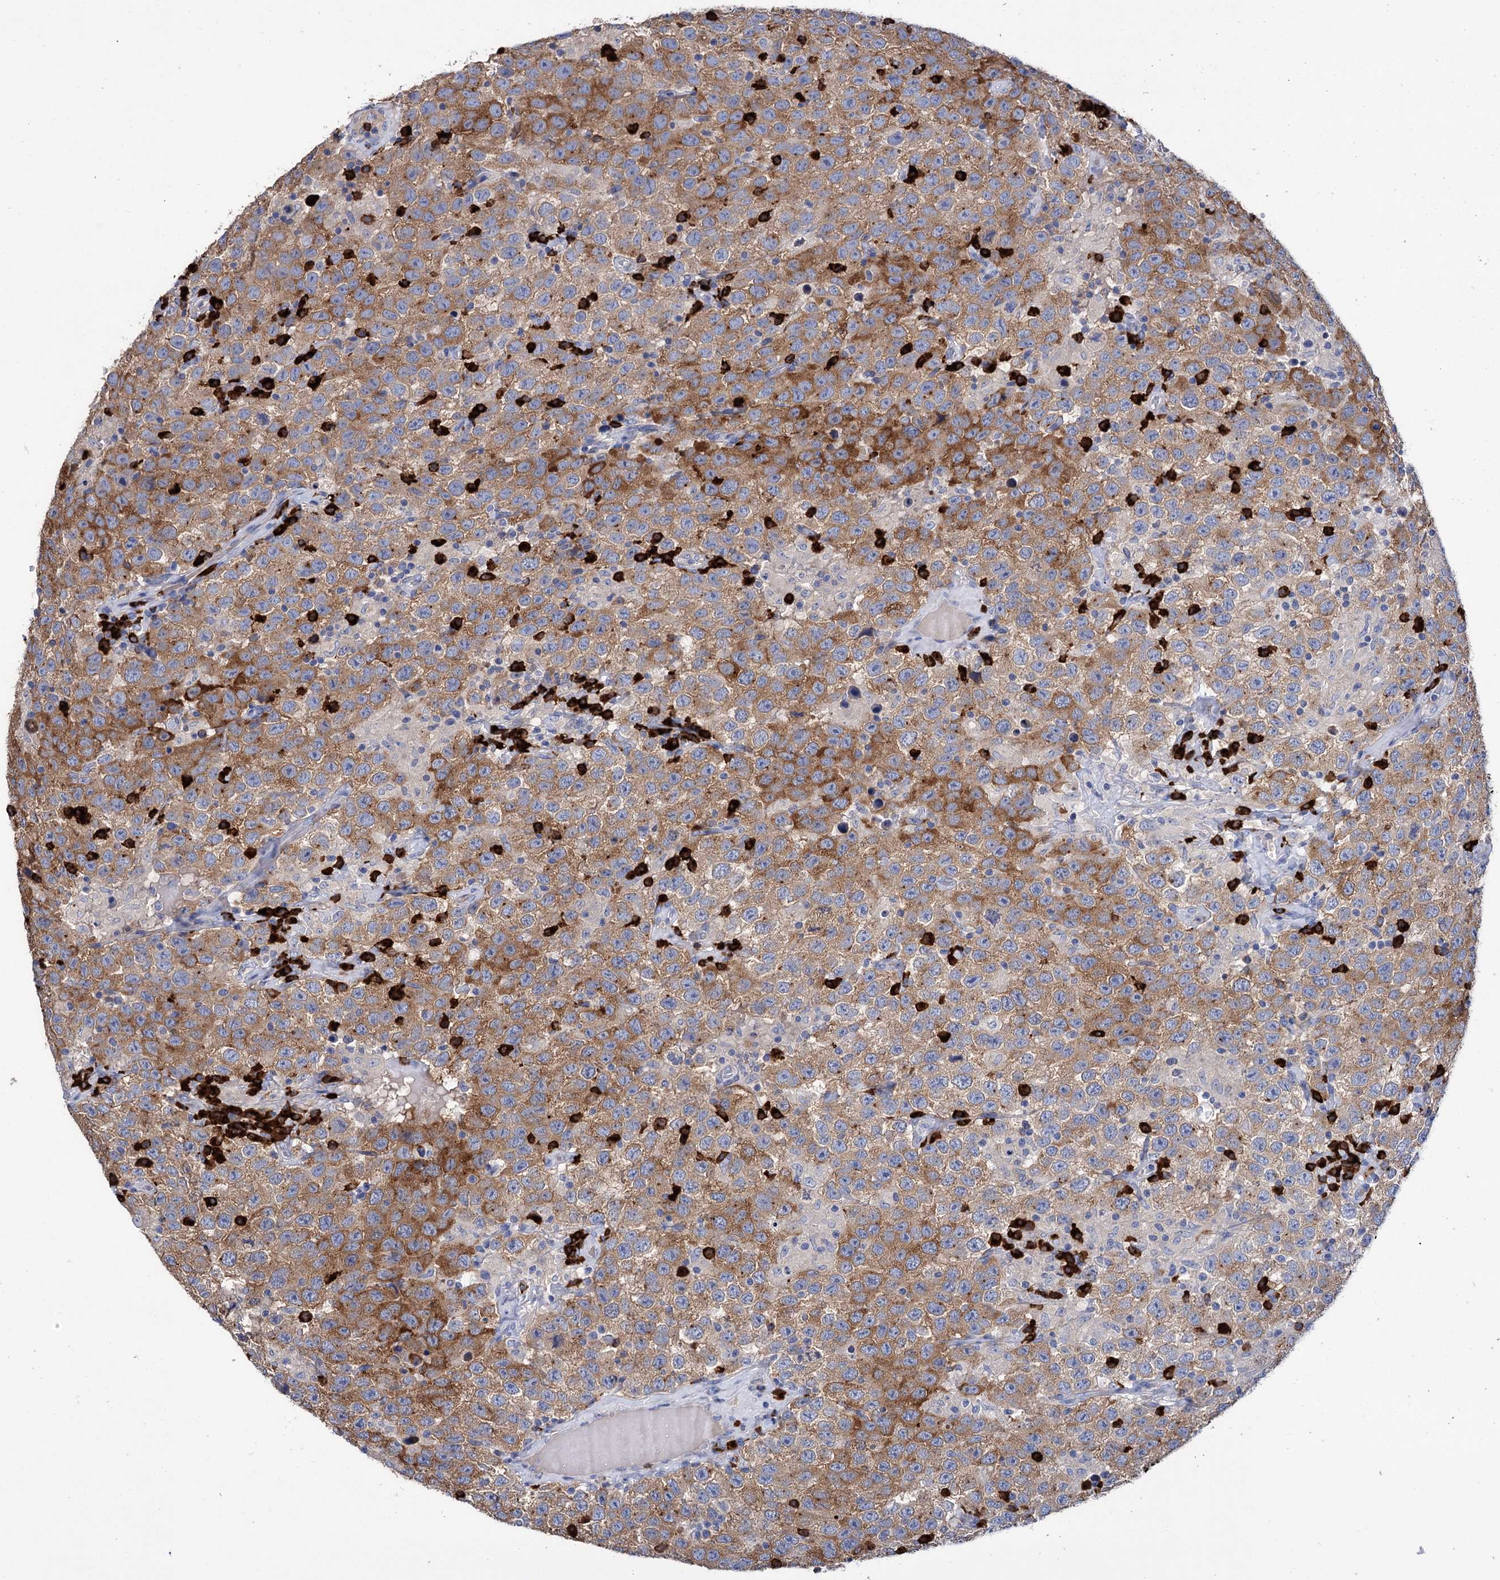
{"staining": {"intensity": "moderate", "quantity": ">75%", "location": "cytoplasmic/membranous"}, "tissue": "testis cancer", "cell_type": "Tumor cells", "image_type": "cancer", "snomed": [{"axis": "morphology", "description": "Seminoma, NOS"}, {"axis": "topography", "description": "Testis"}], "caption": "Testis cancer stained with a protein marker demonstrates moderate staining in tumor cells.", "gene": "BBS4", "patient": {"sex": "male", "age": 41}}